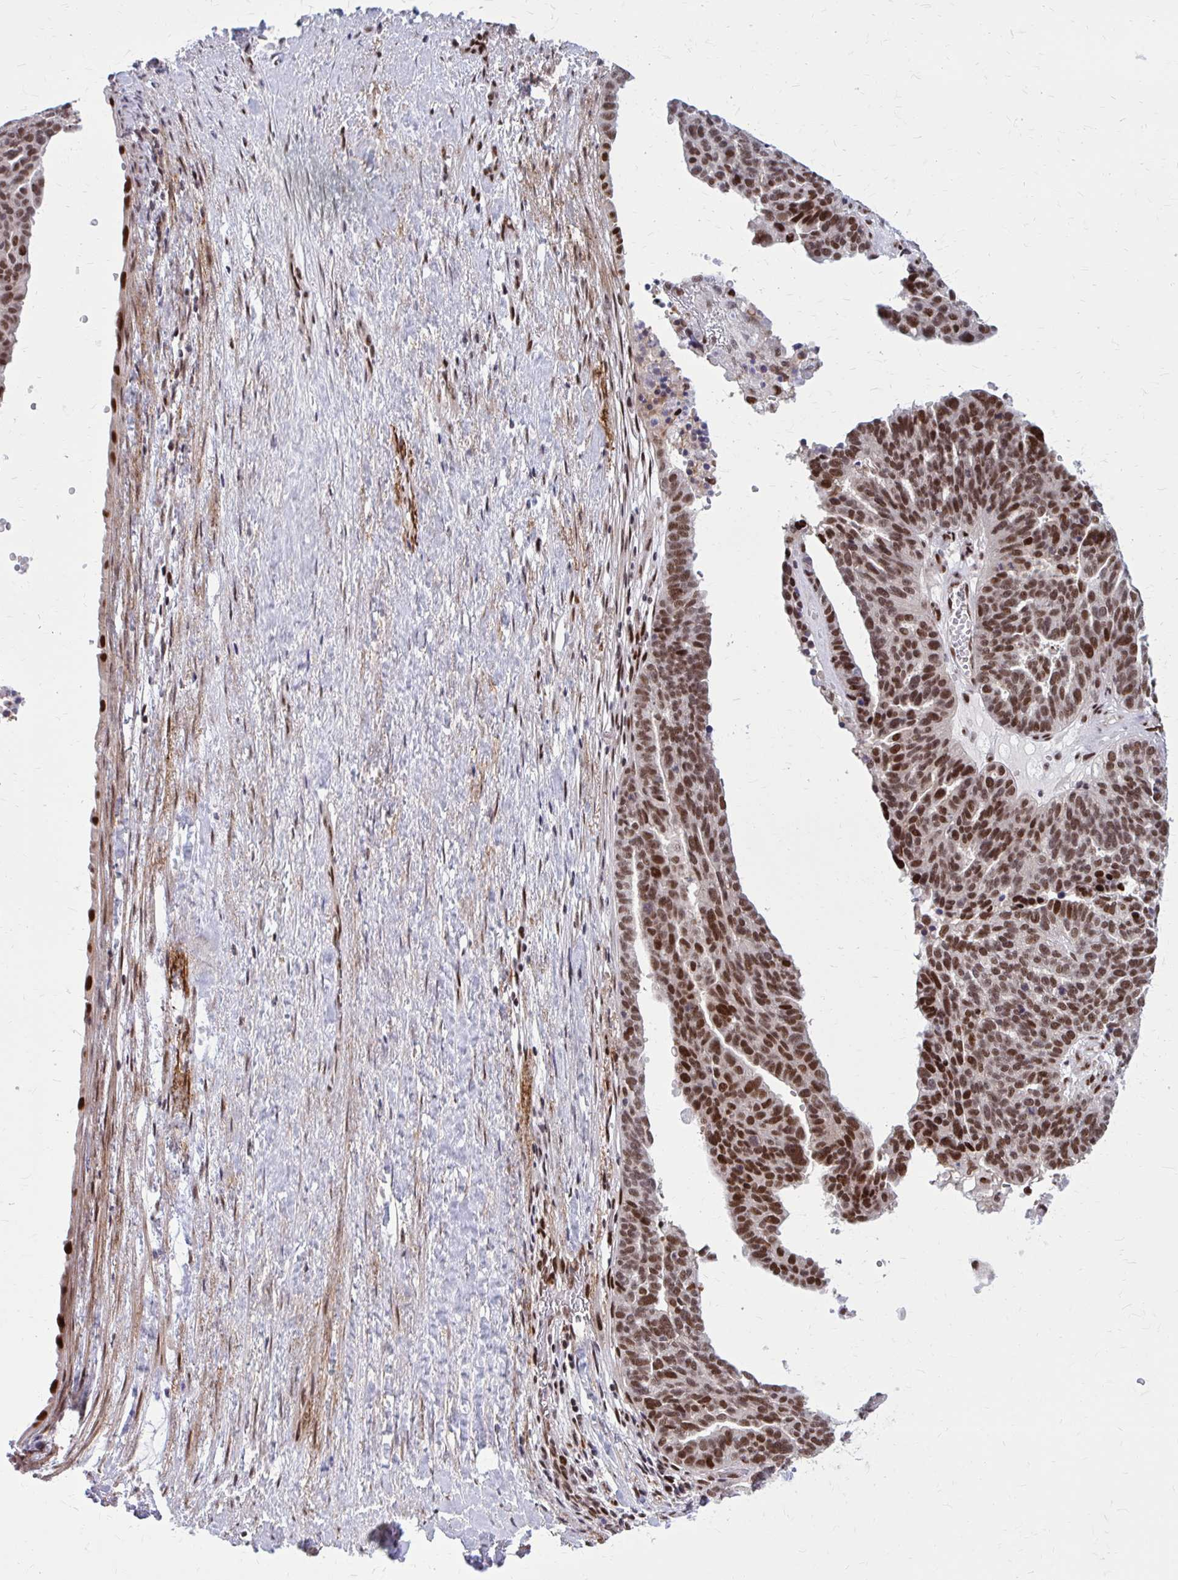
{"staining": {"intensity": "strong", "quantity": ">75%", "location": "nuclear"}, "tissue": "ovarian cancer", "cell_type": "Tumor cells", "image_type": "cancer", "snomed": [{"axis": "morphology", "description": "Cystadenocarcinoma, serous, NOS"}, {"axis": "topography", "description": "Ovary"}], "caption": "Protein expression analysis of human ovarian cancer (serous cystadenocarcinoma) reveals strong nuclear staining in approximately >75% of tumor cells.", "gene": "PSME4", "patient": {"sex": "female", "age": 59}}